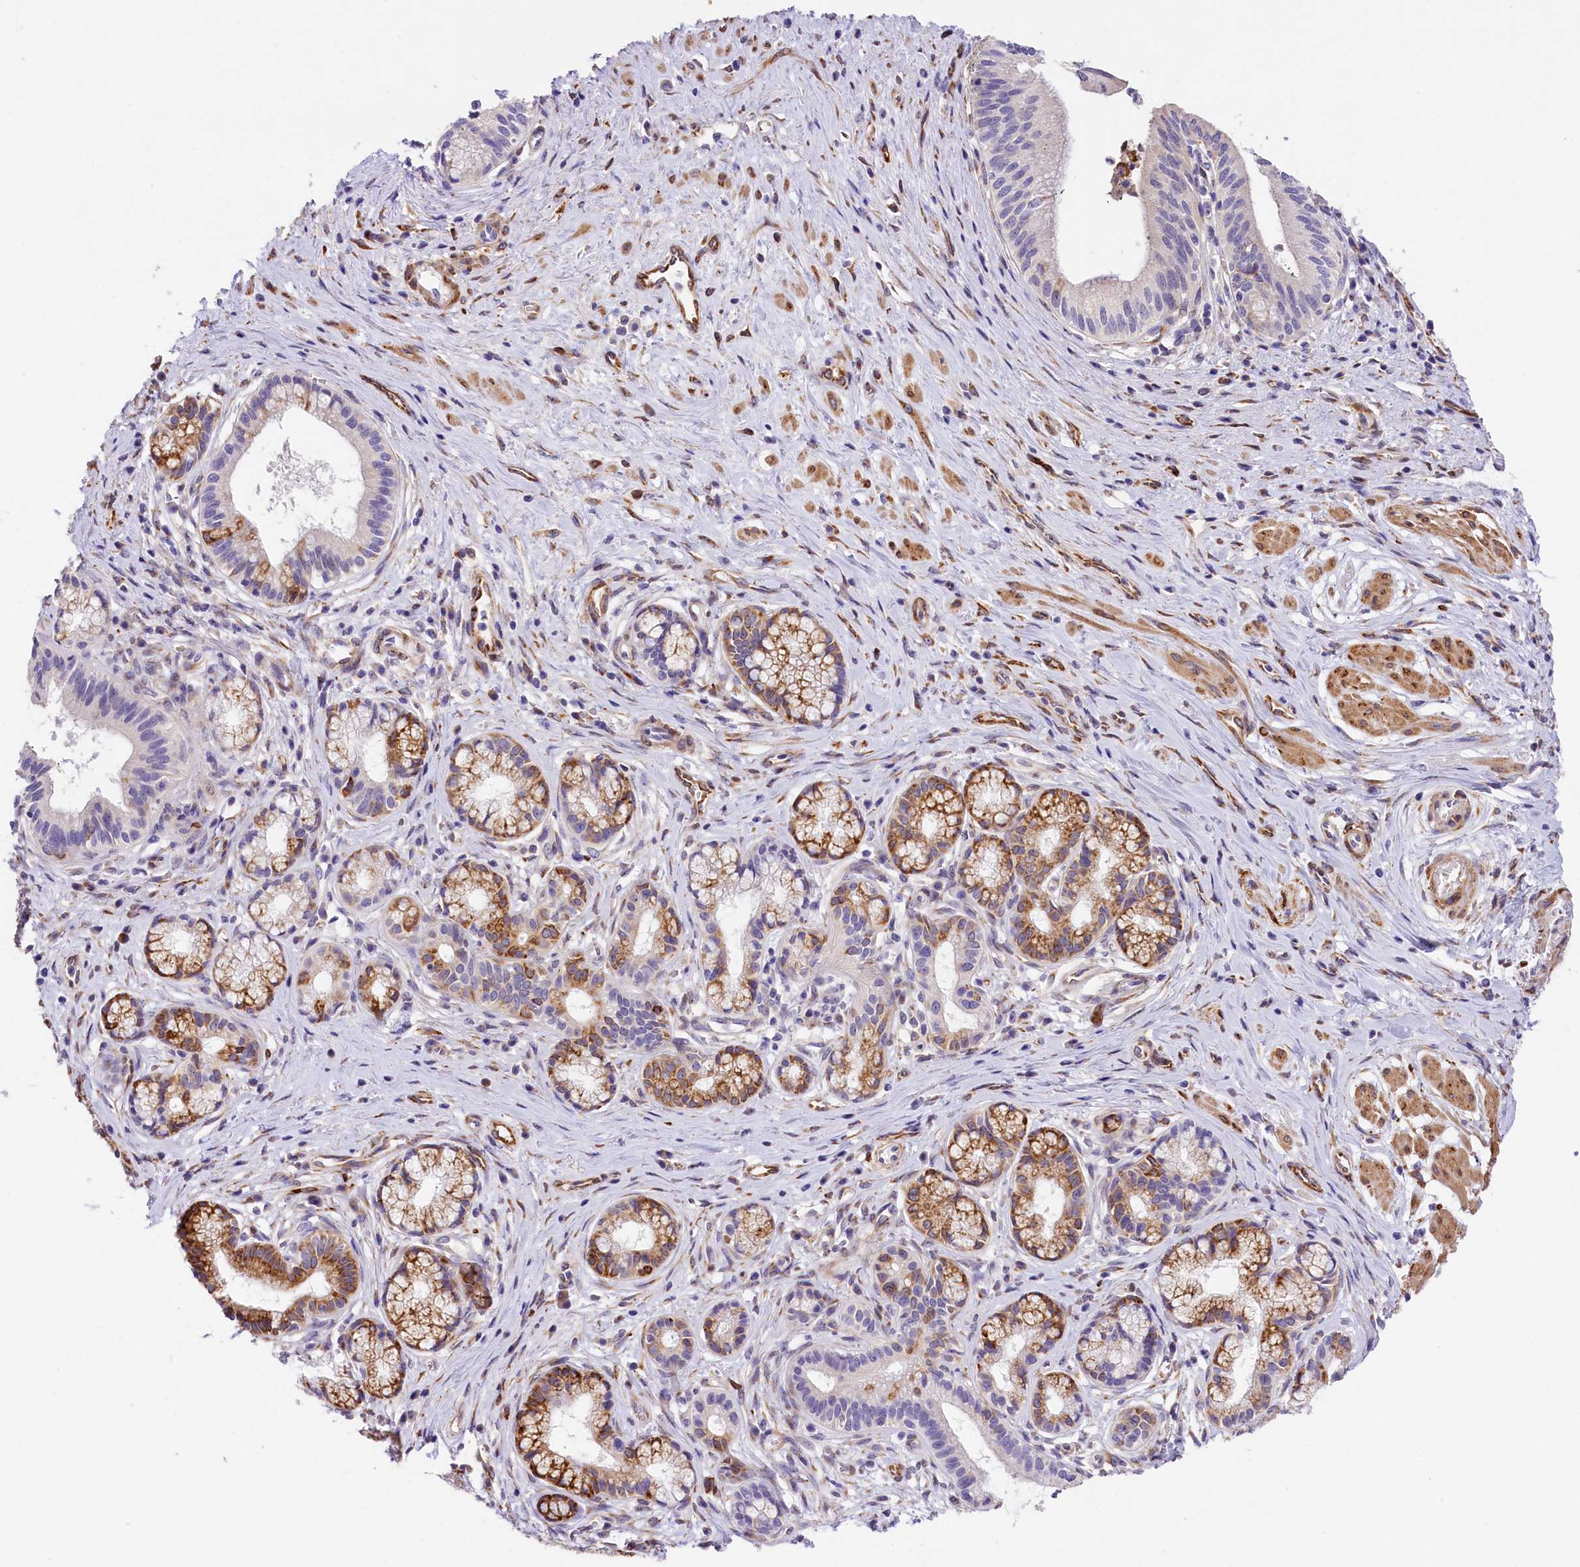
{"staining": {"intensity": "strong", "quantity": "25%-75%", "location": "cytoplasmic/membranous"}, "tissue": "pancreatic cancer", "cell_type": "Tumor cells", "image_type": "cancer", "snomed": [{"axis": "morphology", "description": "Adenocarcinoma, NOS"}, {"axis": "topography", "description": "Pancreas"}], "caption": "Pancreatic cancer stained with a protein marker exhibits strong staining in tumor cells.", "gene": "ITGA1", "patient": {"sex": "male", "age": 72}}